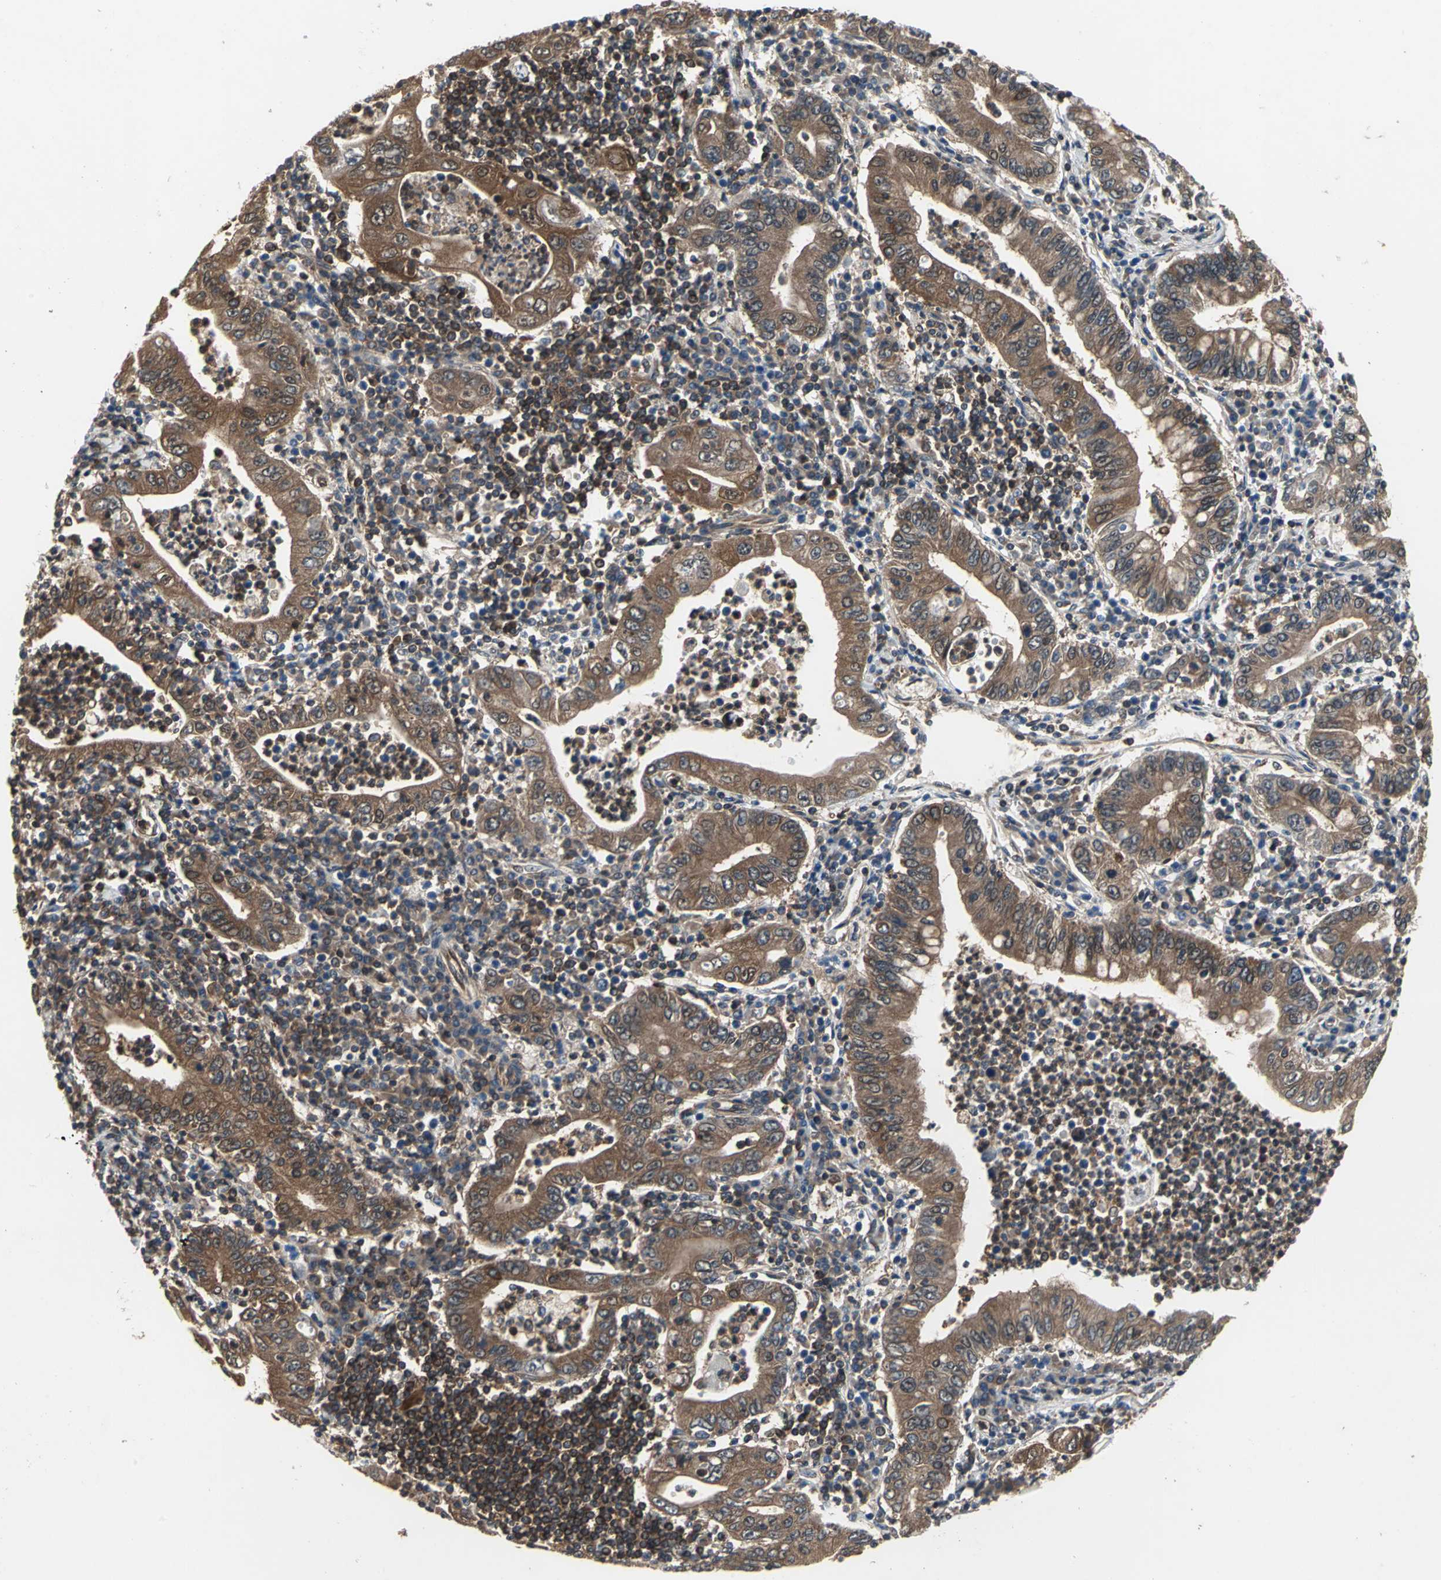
{"staining": {"intensity": "strong", "quantity": ">75%", "location": "cytoplasmic/membranous"}, "tissue": "stomach cancer", "cell_type": "Tumor cells", "image_type": "cancer", "snomed": [{"axis": "morphology", "description": "Normal tissue, NOS"}, {"axis": "morphology", "description": "Adenocarcinoma, NOS"}, {"axis": "topography", "description": "Esophagus"}, {"axis": "topography", "description": "Stomach, upper"}, {"axis": "topography", "description": "Peripheral nerve tissue"}], "caption": "Stomach cancer (adenocarcinoma) stained with immunohistochemistry demonstrates strong cytoplasmic/membranous positivity in about >75% of tumor cells.", "gene": "CAPN1", "patient": {"sex": "male", "age": 62}}